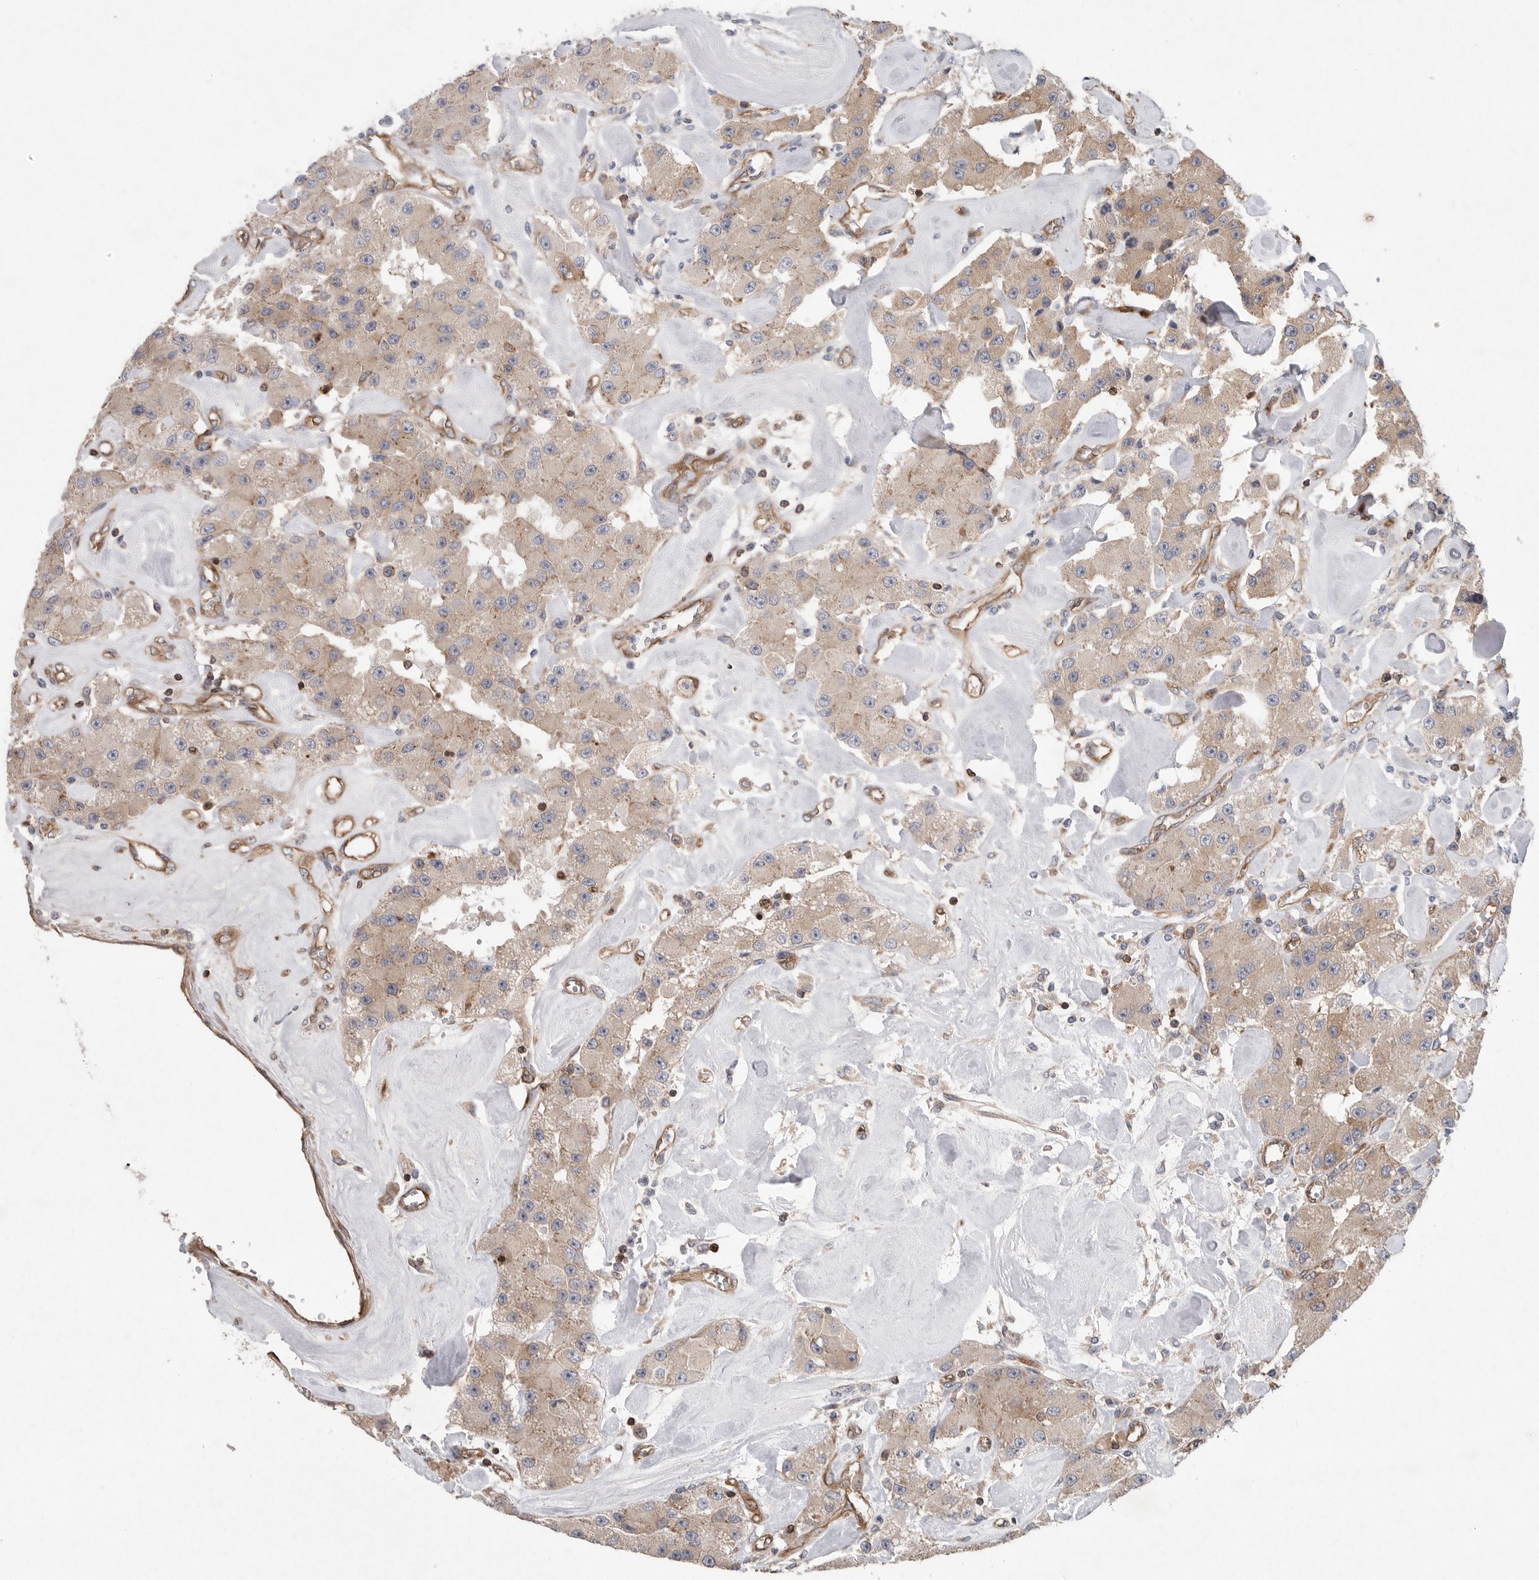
{"staining": {"intensity": "moderate", "quantity": ">75%", "location": "cytoplasmic/membranous"}, "tissue": "carcinoid", "cell_type": "Tumor cells", "image_type": "cancer", "snomed": [{"axis": "morphology", "description": "Carcinoid, malignant, NOS"}, {"axis": "topography", "description": "Pancreas"}], "caption": "Human malignant carcinoid stained with a protein marker displays moderate staining in tumor cells.", "gene": "PRKCH", "patient": {"sex": "male", "age": 41}}